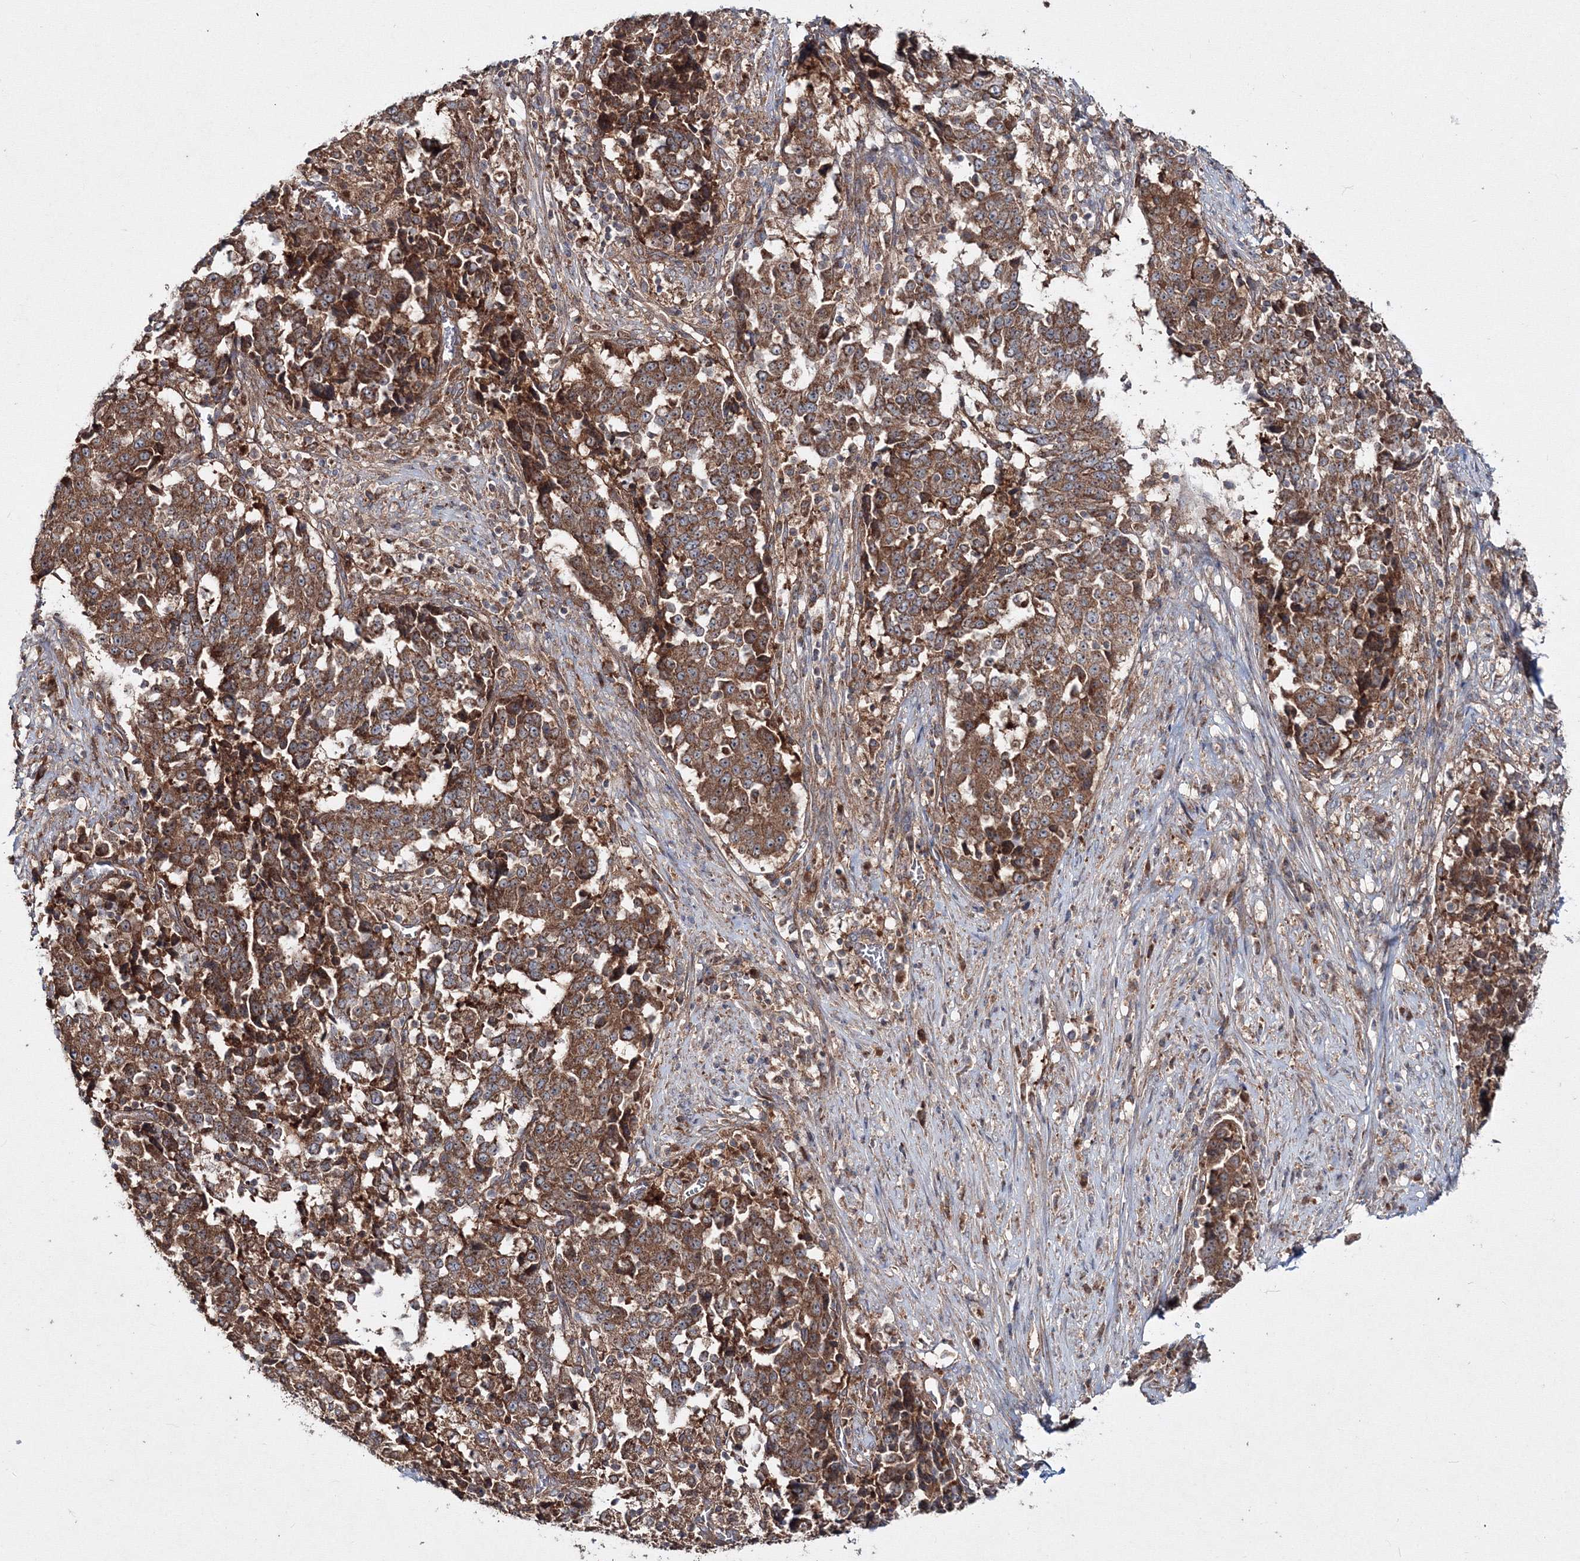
{"staining": {"intensity": "strong", "quantity": ">75%", "location": "cytoplasmic/membranous"}, "tissue": "stomach cancer", "cell_type": "Tumor cells", "image_type": "cancer", "snomed": [{"axis": "morphology", "description": "Adenocarcinoma, NOS"}, {"axis": "topography", "description": "Stomach"}], "caption": "Strong cytoplasmic/membranous positivity for a protein is identified in approximately >75% of tumor cells of stomach cancer (adenocarcinoma) using IHC.", "gene": "PEX13", "patient": {"sex": "male", "age": 59}}